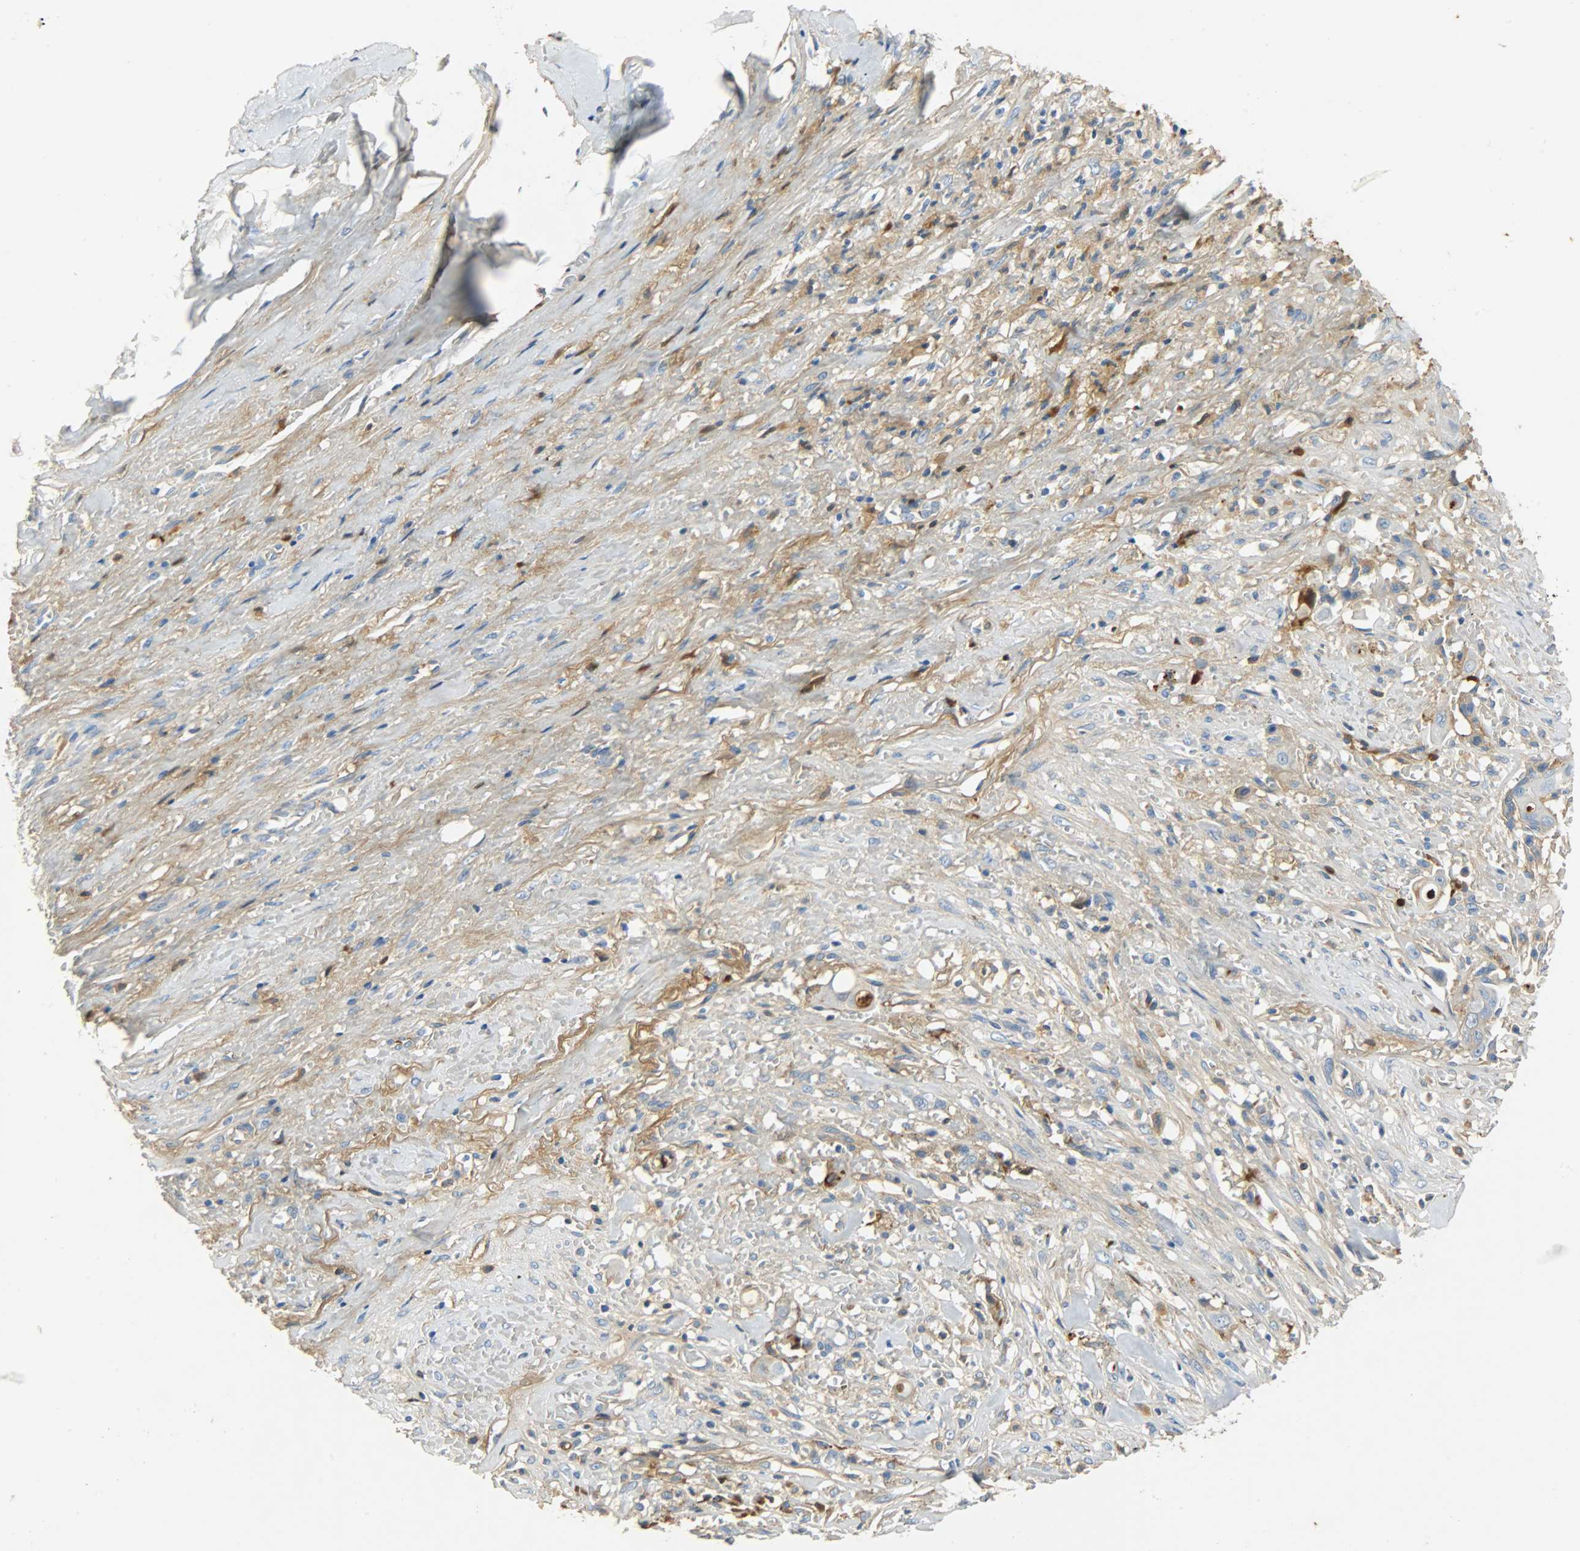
{"staining": {"intensity": "weak", "quantity": "25%-75%", "location": "cytoplasmic/membranous"}, "tissue": "liver cancer", "cell_type": "Tumor cells", "image_type": "cancer", "snomed": [{"axis": "morphology", "description": "Cholangiocarcinoma"}, {"axis": "topography", "description": "Liver"}], "caption": "This image exhibits immunohistochemistry (IHC) staining of human liver cholangiocarcinoma, with low weak cytoplasmic/membranous positivity in approximately 25%-75% of tumor cells.", "gene": "CRP", "patient": {"sex": "female", "age": 70}}